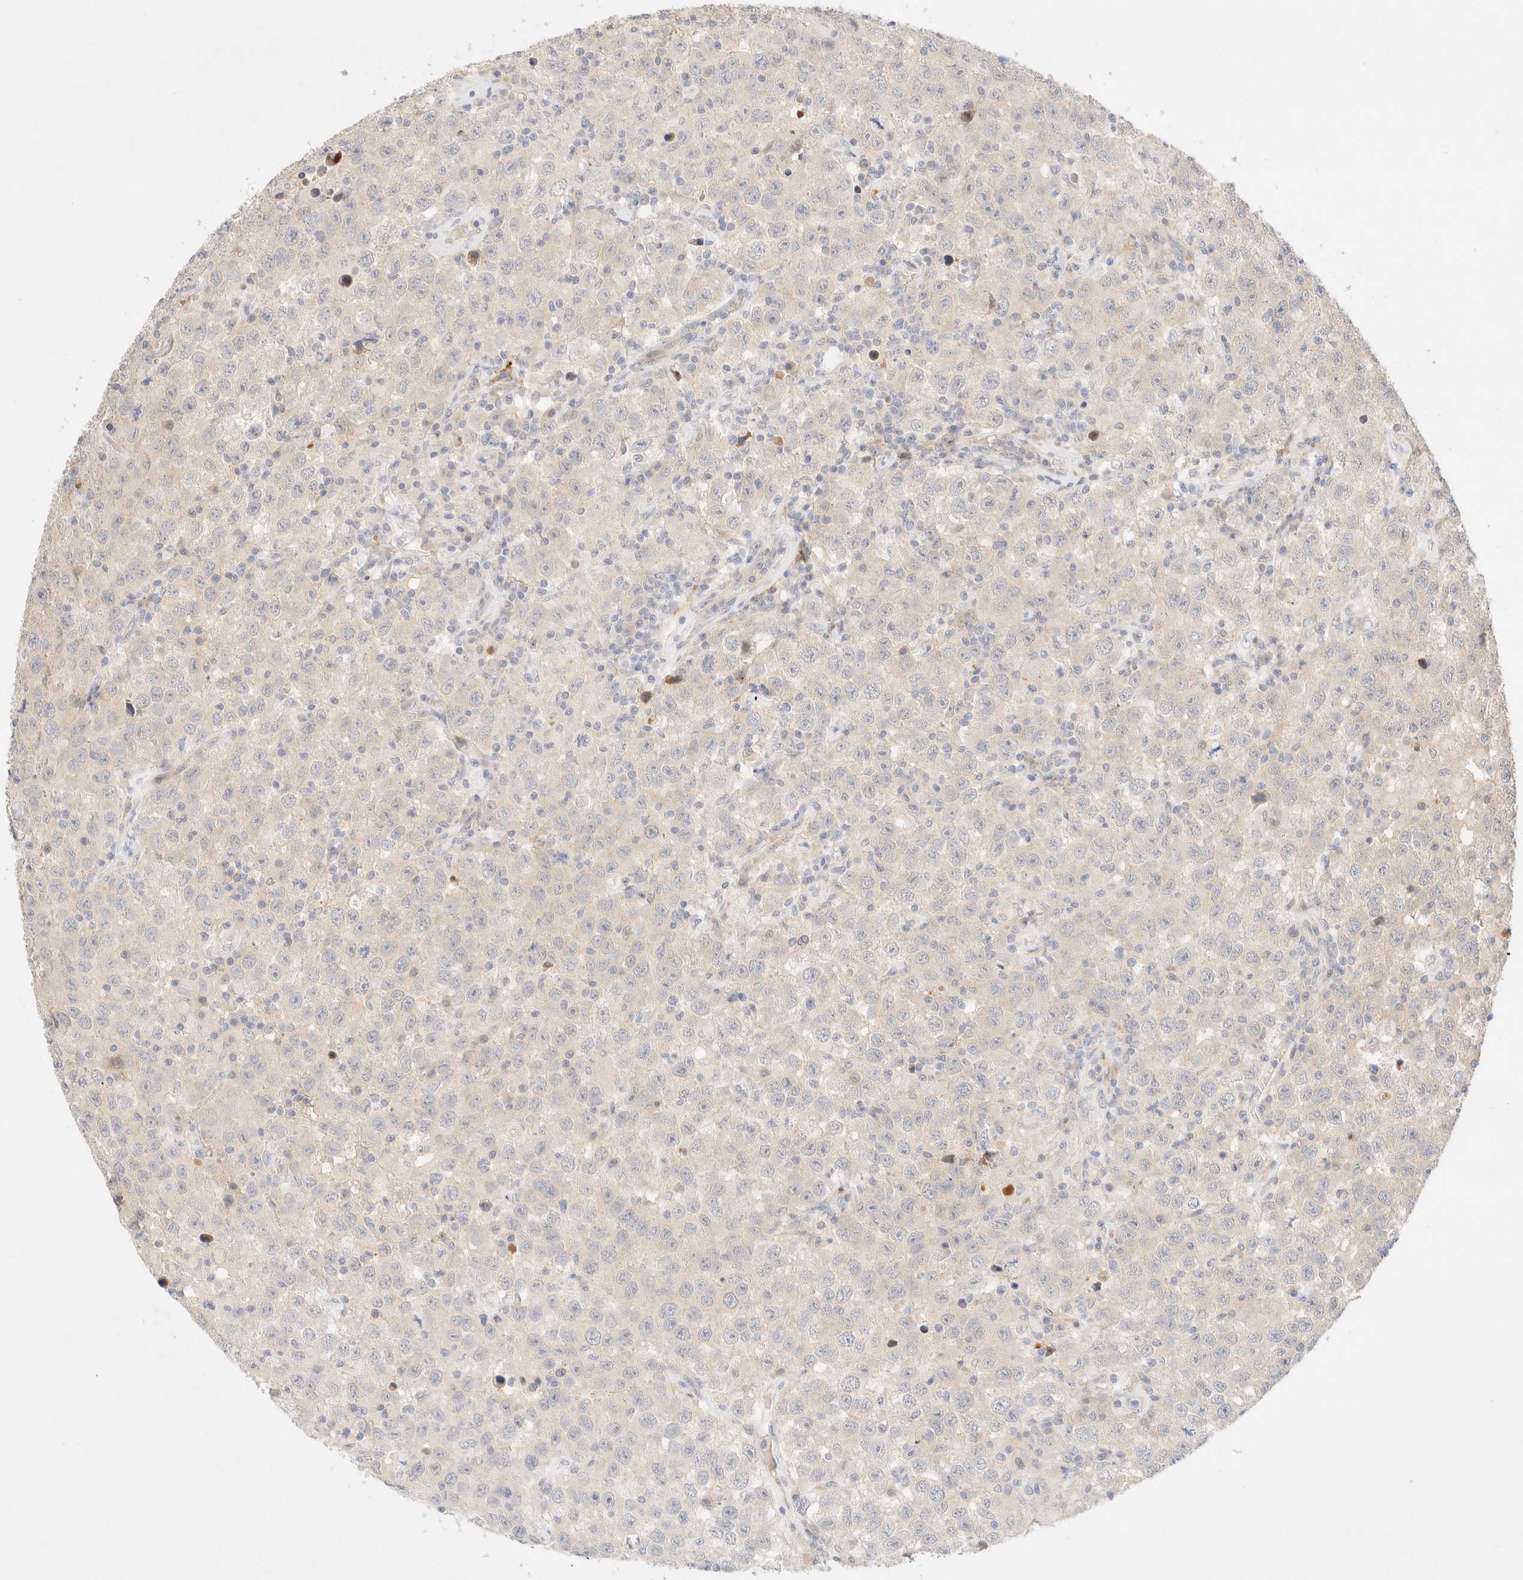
{"staining": {"intensity": "weak", "quantity": "<25%", "location": "cytoplasmic/membranous"}, "tissue": "testis cancer", "cell_type": "Tumor cells", "image_type": "cancer", "snomed": [{"axis": "morphology", "description": "Seminoma, NOS"}, {"axis": "topography", "description": "Testis"}], "caption": "Immunohistochemistry (IHC) of testis seminoma demonstrates no expression in tumor cells.", "gene": "SGSM2", "patient": {"sex": "male", "age": 41}}